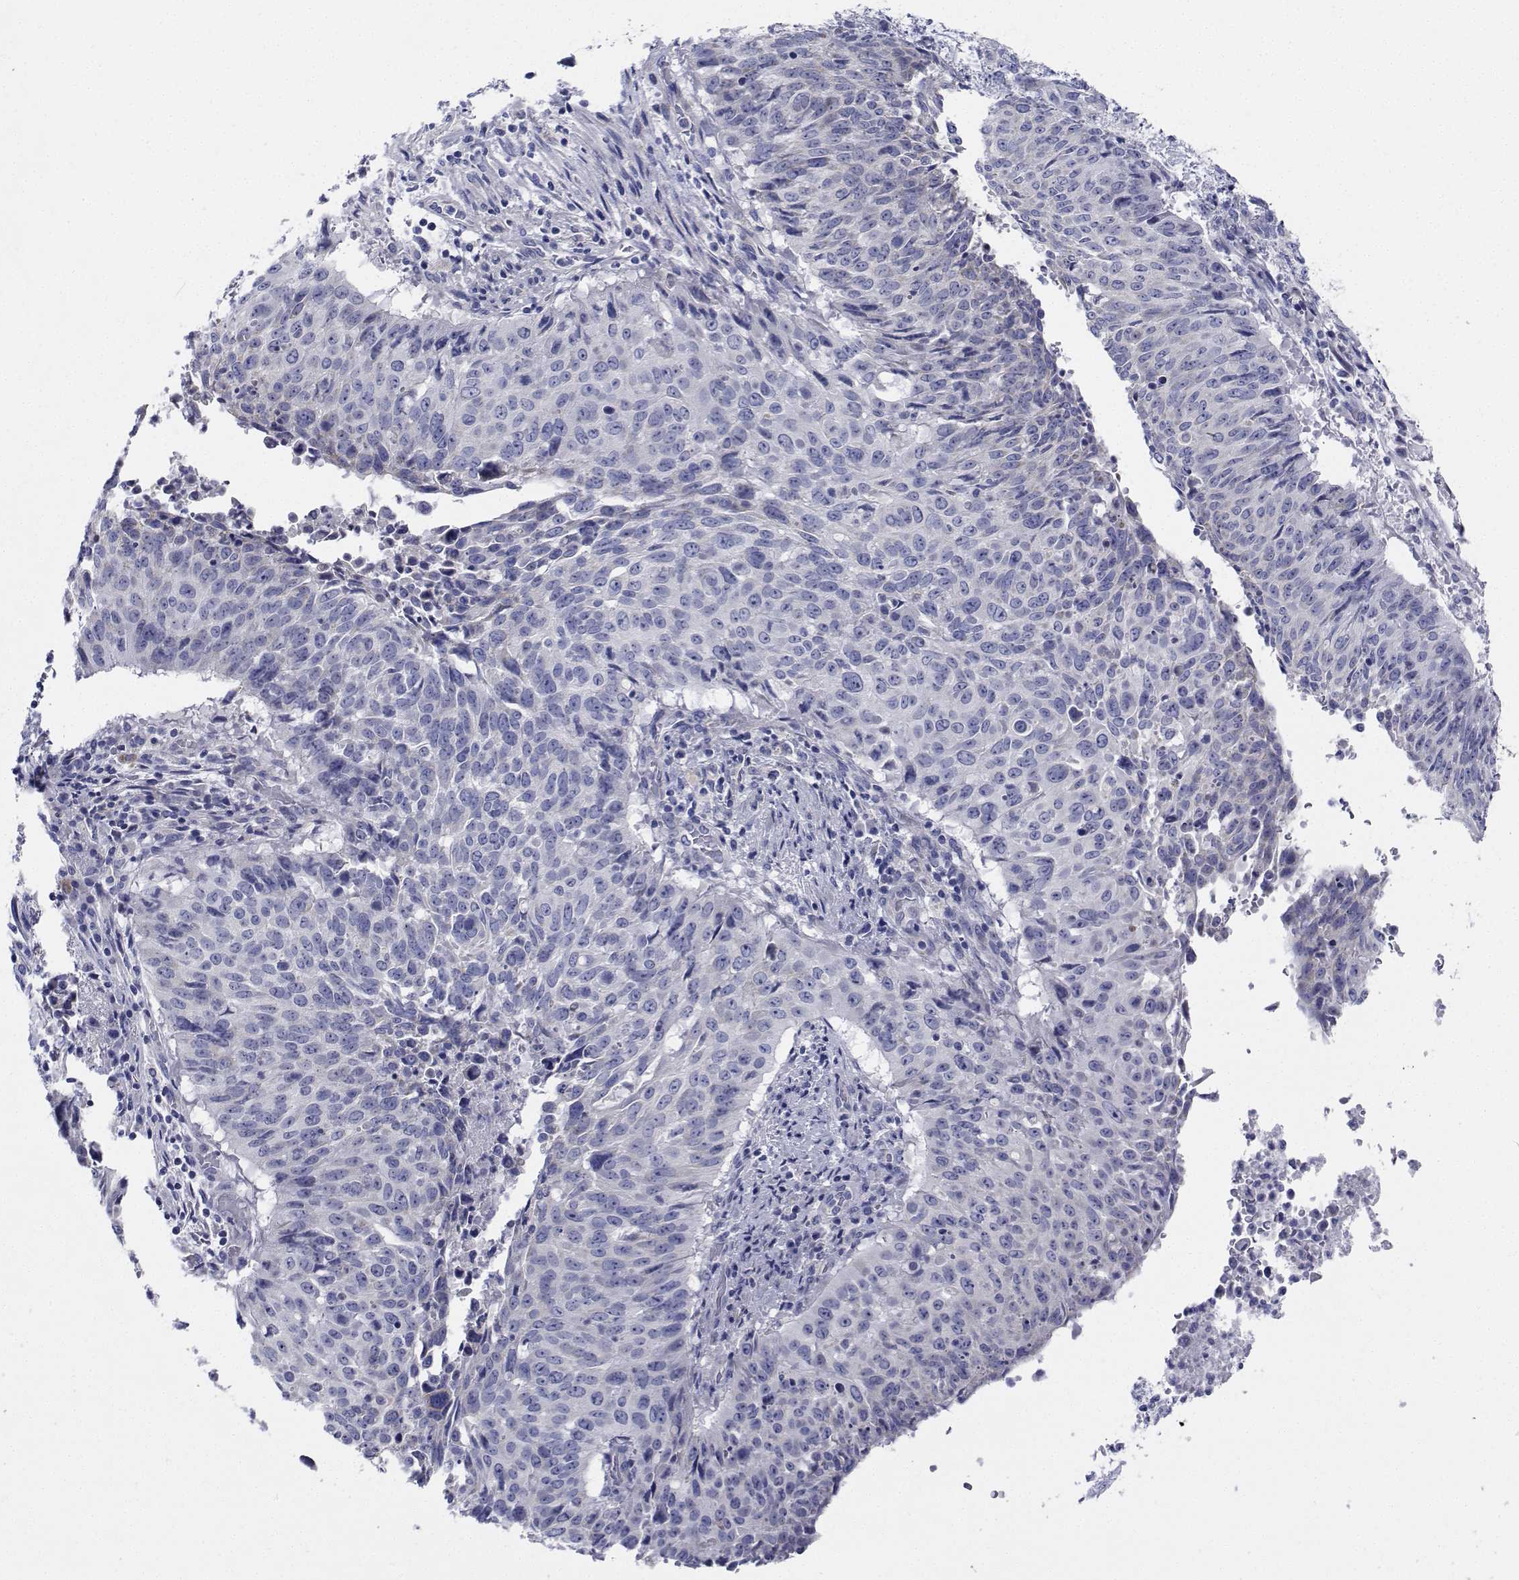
{"staining": {"intensity": "negative", "quantity": "none", "location": "none"}, "tissue": "lung cancer", "cell_type": "Tumor cells", "image_type": "cancer", "snomed": [{"axis": "morphology", "description": "Normal tissue, NOS"}, {"axis": "morphology", "description": "Squamous cell carcinoma, NOS"}, {"axis": "topography", "description": "Bronchus"}, {"axis": "topography", "description": "Lung"}], "caption": "There is no significant expression in tumor cells of lung cancer (squamous cell carcinoma).", "gene": "CDHR3", "patient": {"sex": "male", "age": 64}}